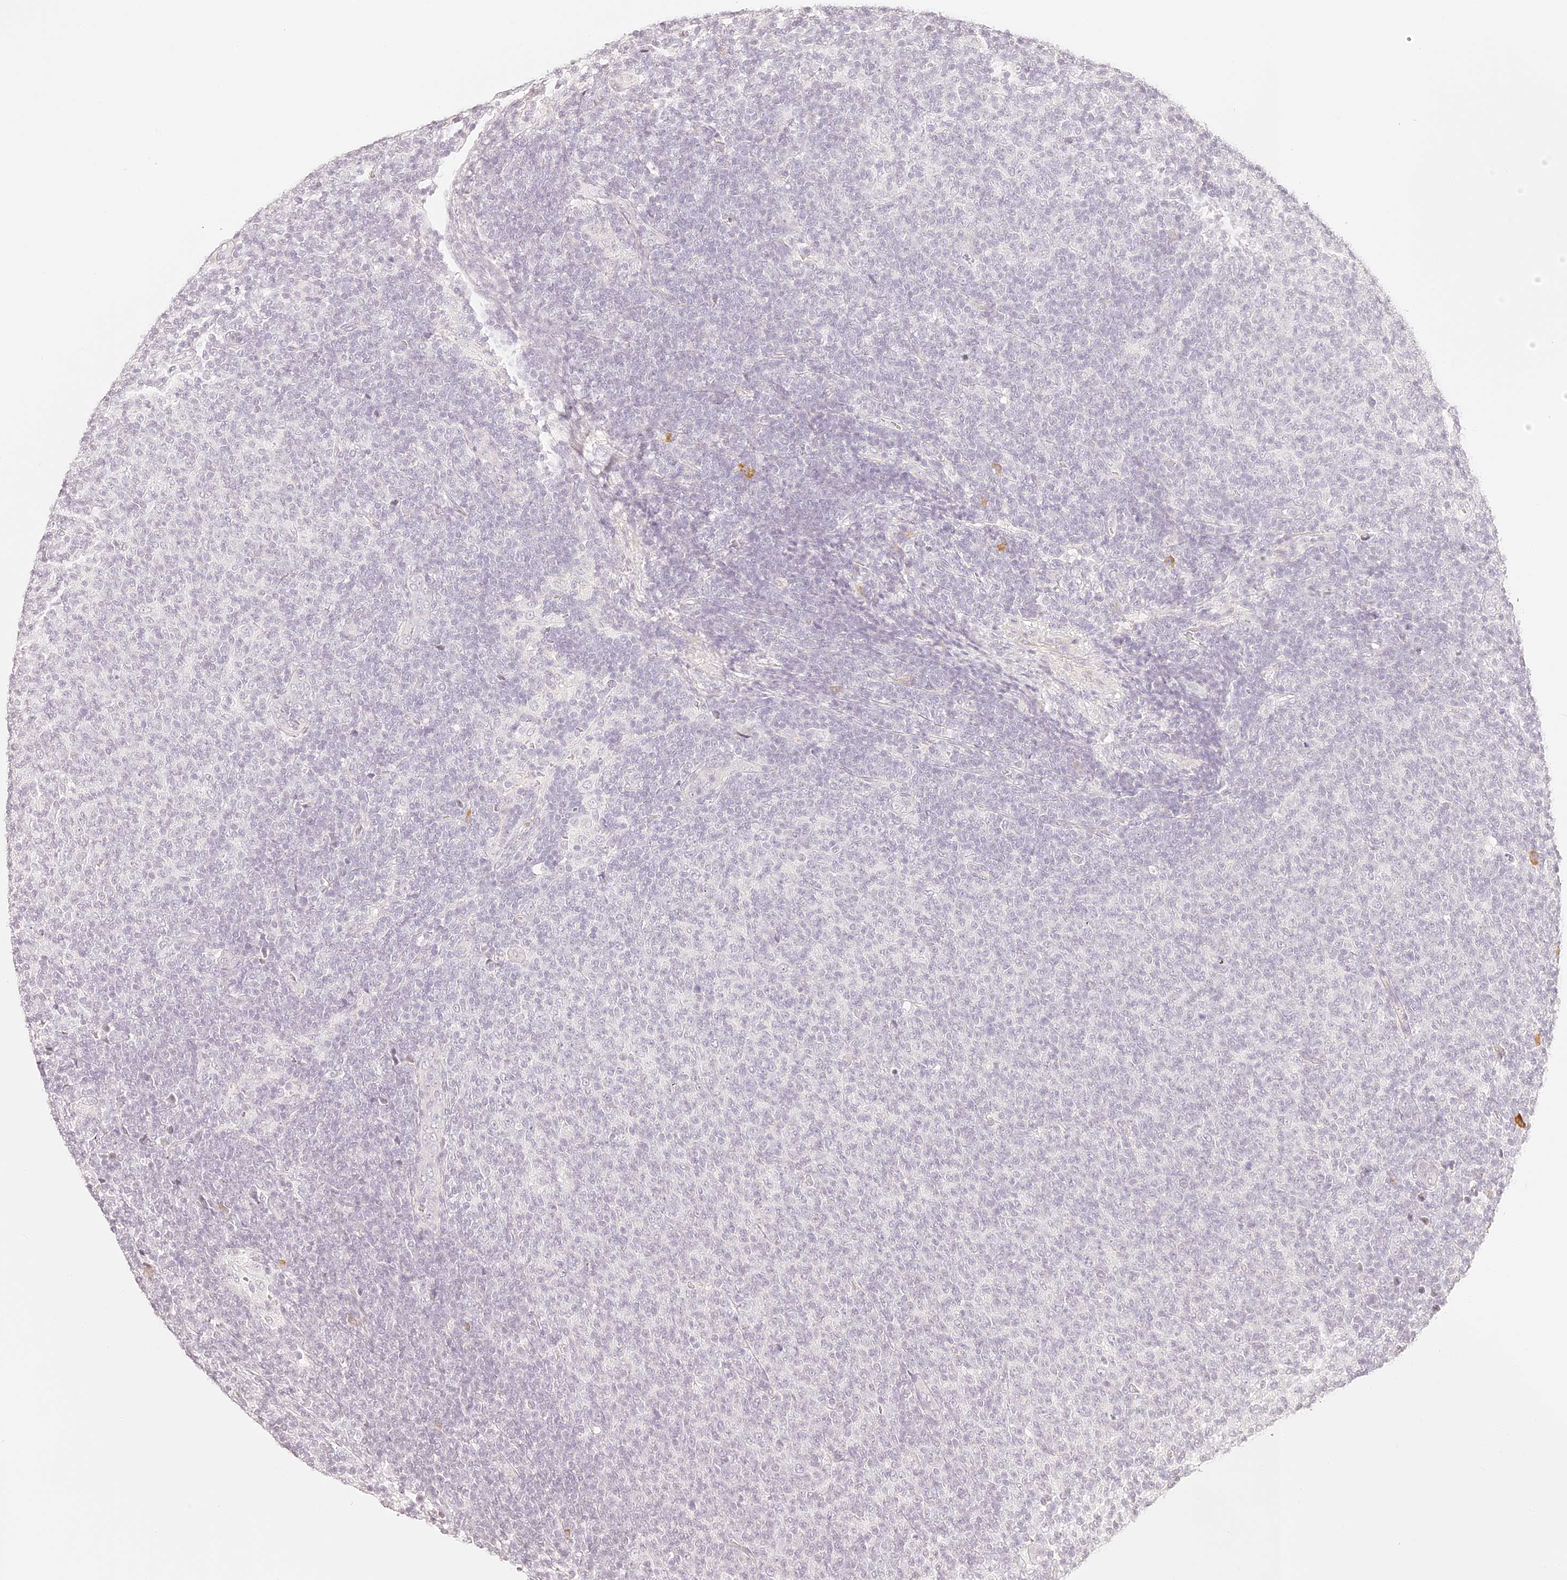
{"staining": {"intensity": "negative", "quantity": "none", "location": "none"}, "tissue": "lymphoma", "cell_type": "Tumor cells", "image_type": "cancer", "snomed": [{"axis": "morphology", "description": "Malignant lymphoma, non-Hodgkin's type, Low grade"}, {"axis": "topography", "description": "Lymph node"}], "caption": "Immunohistochemistry (IHC) image of neoplastic tissue: human low-grade malignant lymphoma, non-Hodgkin's type stained with DAB (3,3'-diaminobenzidine) reveals no significant protein positivity in tumor cells.", "gene": "TRIM45", "patient": {"sex": "male", "age": 66}}